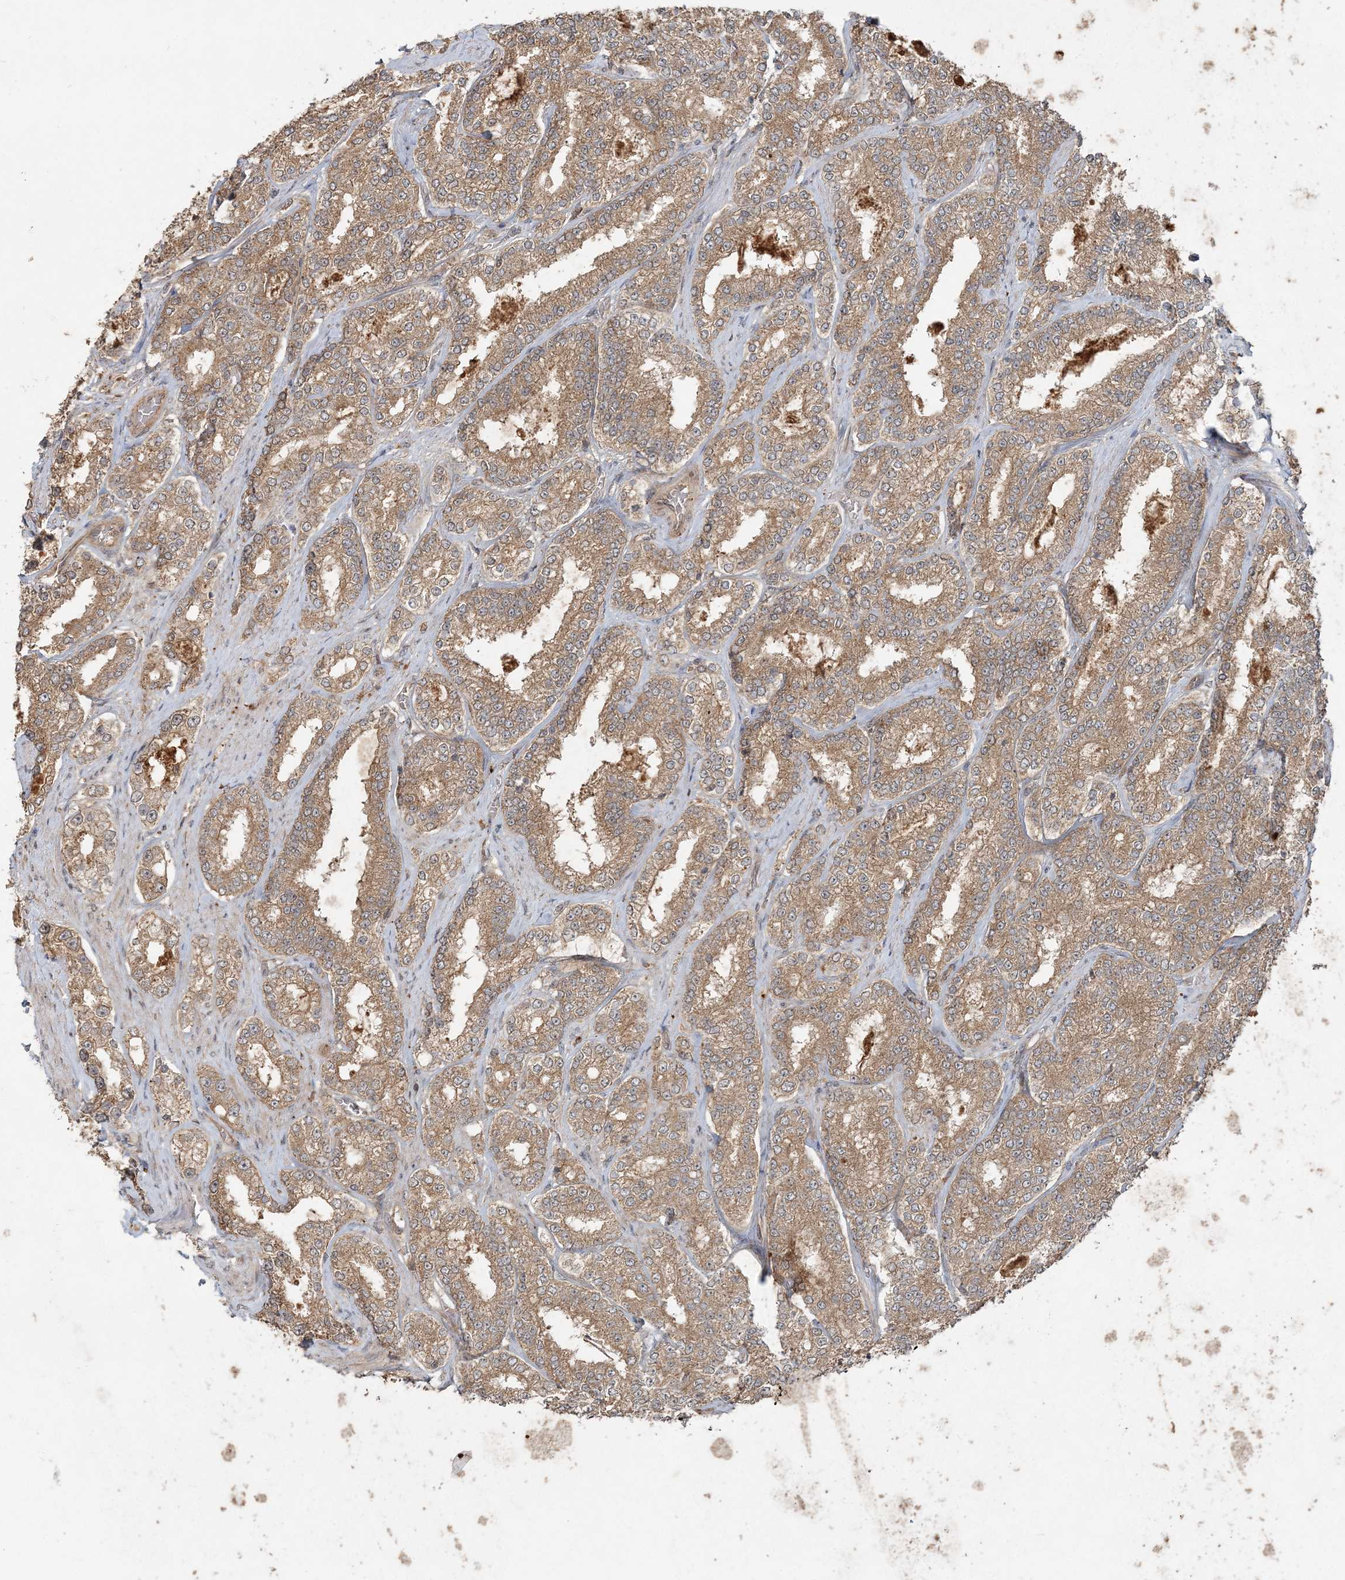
{"staining": {"intensity": "moderate", "quantity": ">75%", "location": "cytoplasmic/membranous"}, "tissue": "prostate cancer", "cell_type": "Tumor cells", "image_type": "cancer", "snomed": [{"axis": "morphology", "description": "Normal tissue, NOS"}, {"axis": "morphology", "description": "Adenocarcinoma, High grade"}, {"axis": "topography", "description": "Prostate"}], "caption": "Immunohistochemical staining of prostate cancer (adenocarcinoma (high-grade)) reveals medium levels of moderate cytoplasmic/membranous positivity in about >75% of tumor cells.", "gene": "SPRY1", "patient": {"sex": "male", "age": 83}}